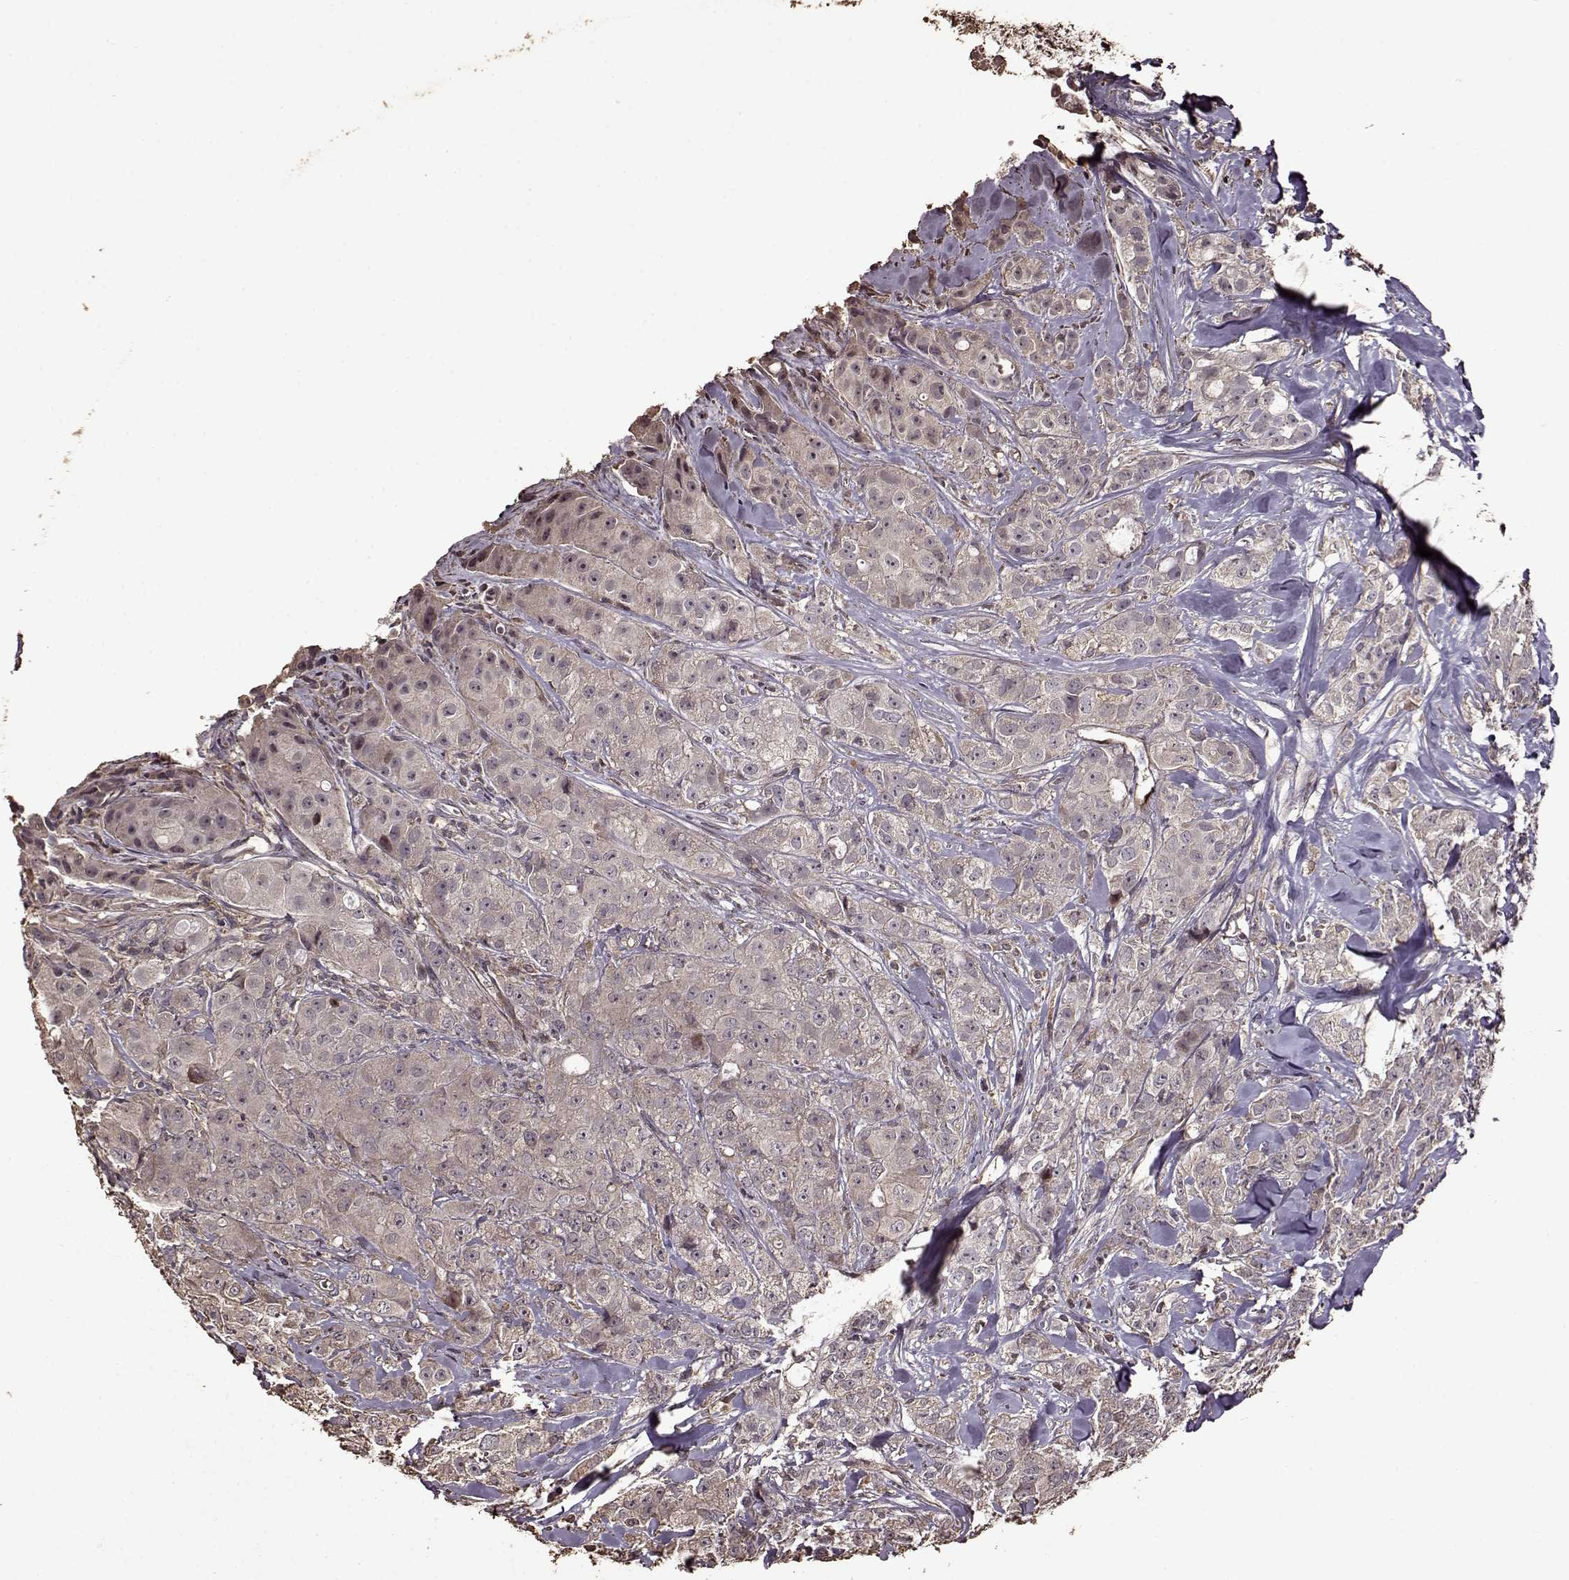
{"staining": {"intensity": "weak", "quantity": "<25%", "location": "cytoplasmic/membranous"}, "tissue": "breast cancer", "cell_type": "Tumor cells", "image_type": "cancer", "snomed": [{"axis": "morphology", "description": "Duct carcinoma"}, {"axis": "topography", "description": "Breast"}], "caption": "High power microscopy histopathology image of an immunohistochemistry (IHC) image of breast infiltrating ductal carcinoma, revealing no significant expression in tumor cells.", "gene": "FBXW11", "patient": {"sex": "female", "age": 43}}